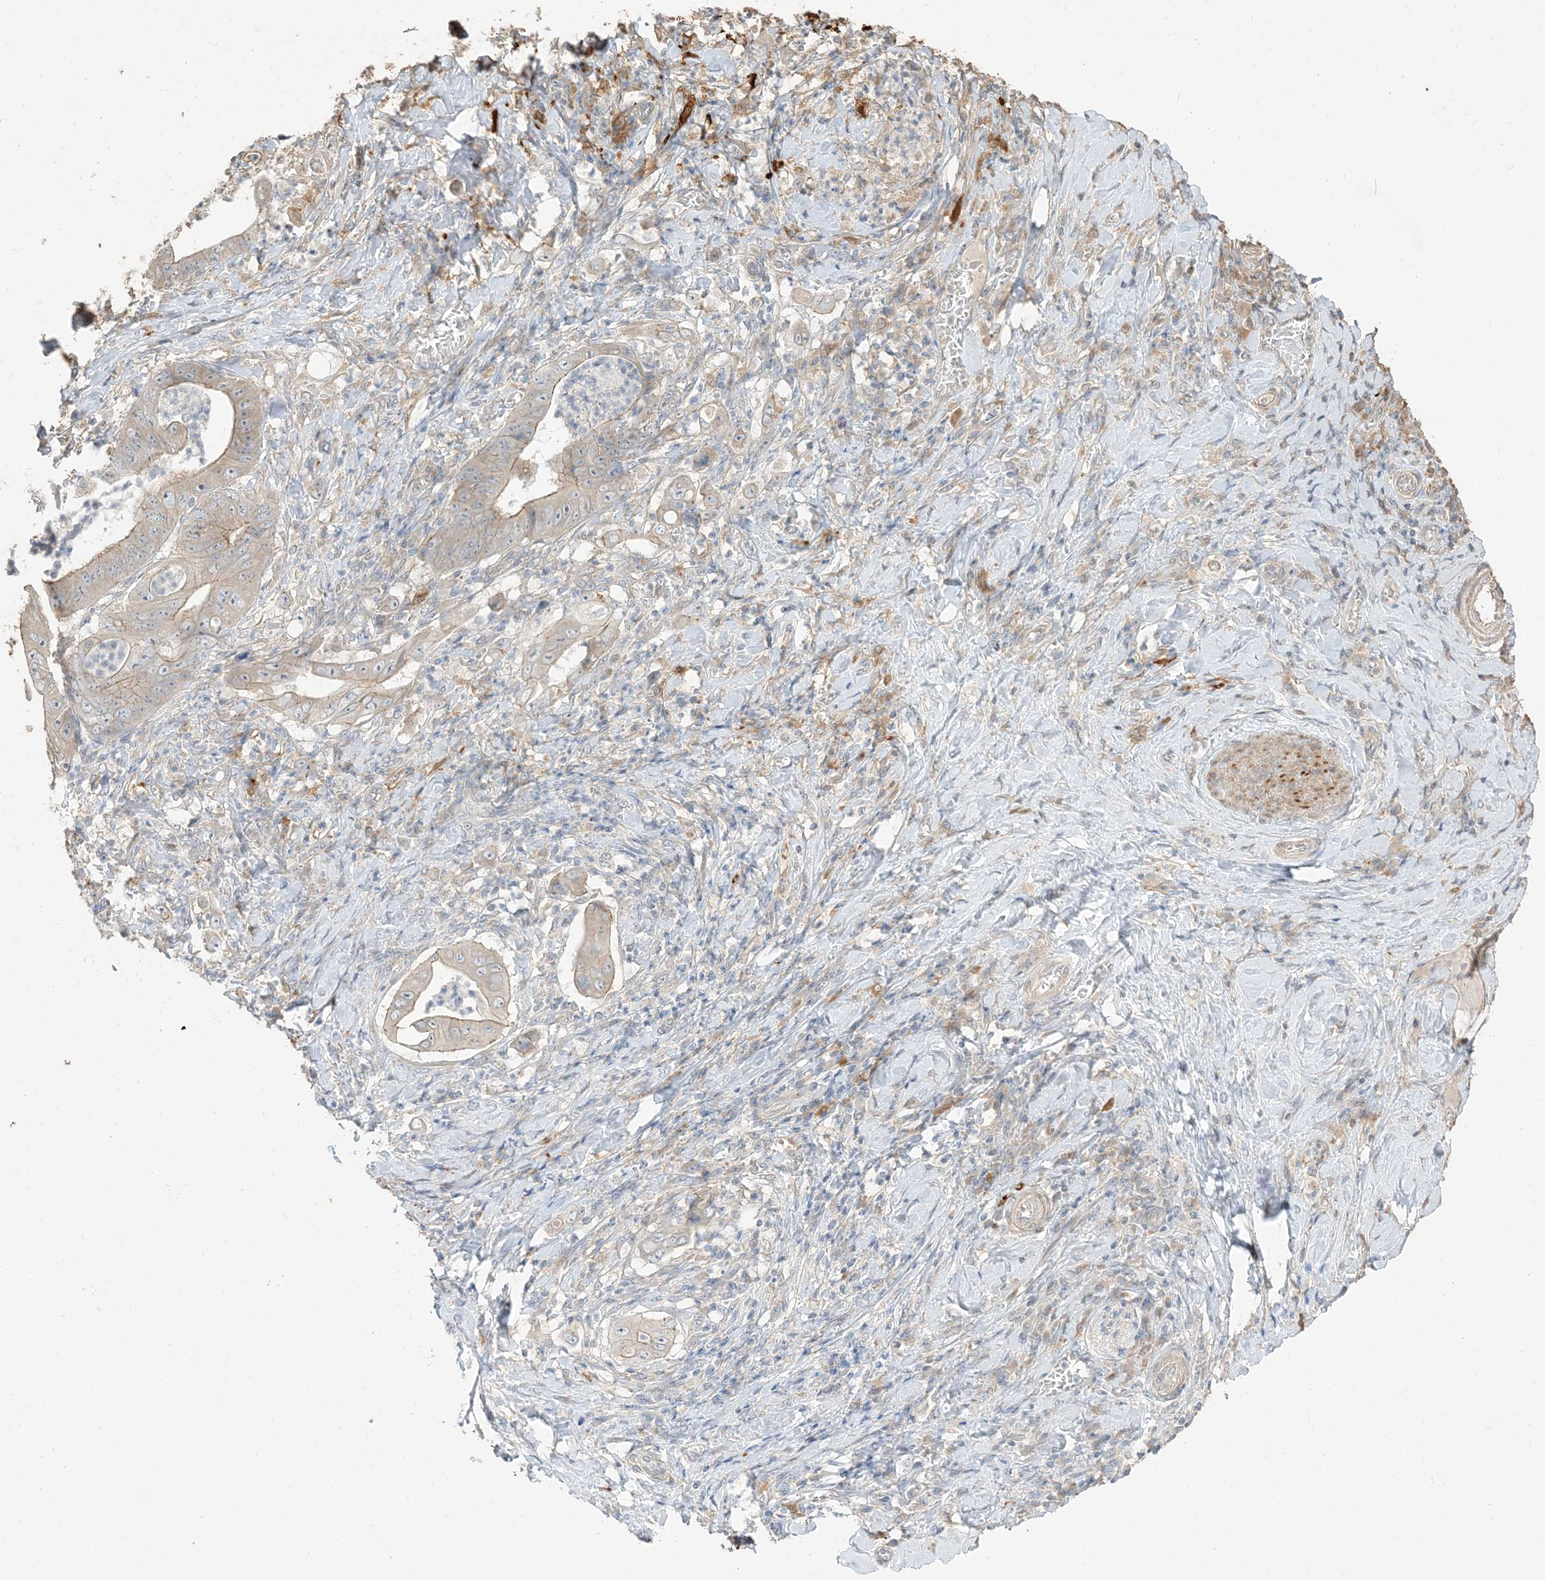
{"staining": {"intensity": "moderate", "quantity": "25%-75%", "location": "cytoplasmic/membranous"}, "tissue": "stomach cancer", "cell_type": "Tumor cells", "image_type": "cancer", "snomed": [{"axis": "morphology", "description": "Adenocarcinoma, NOS"}, {"axis": "topography", "description": "Stomach"}], "caption": "Adenocarcinoma (stomach) tissue reveals moderate cytoplasmic/membranous expression in about 25%-75% of tumor cells", "gene": "RNF175", "patient": {"sex": "female", "age": 73}}